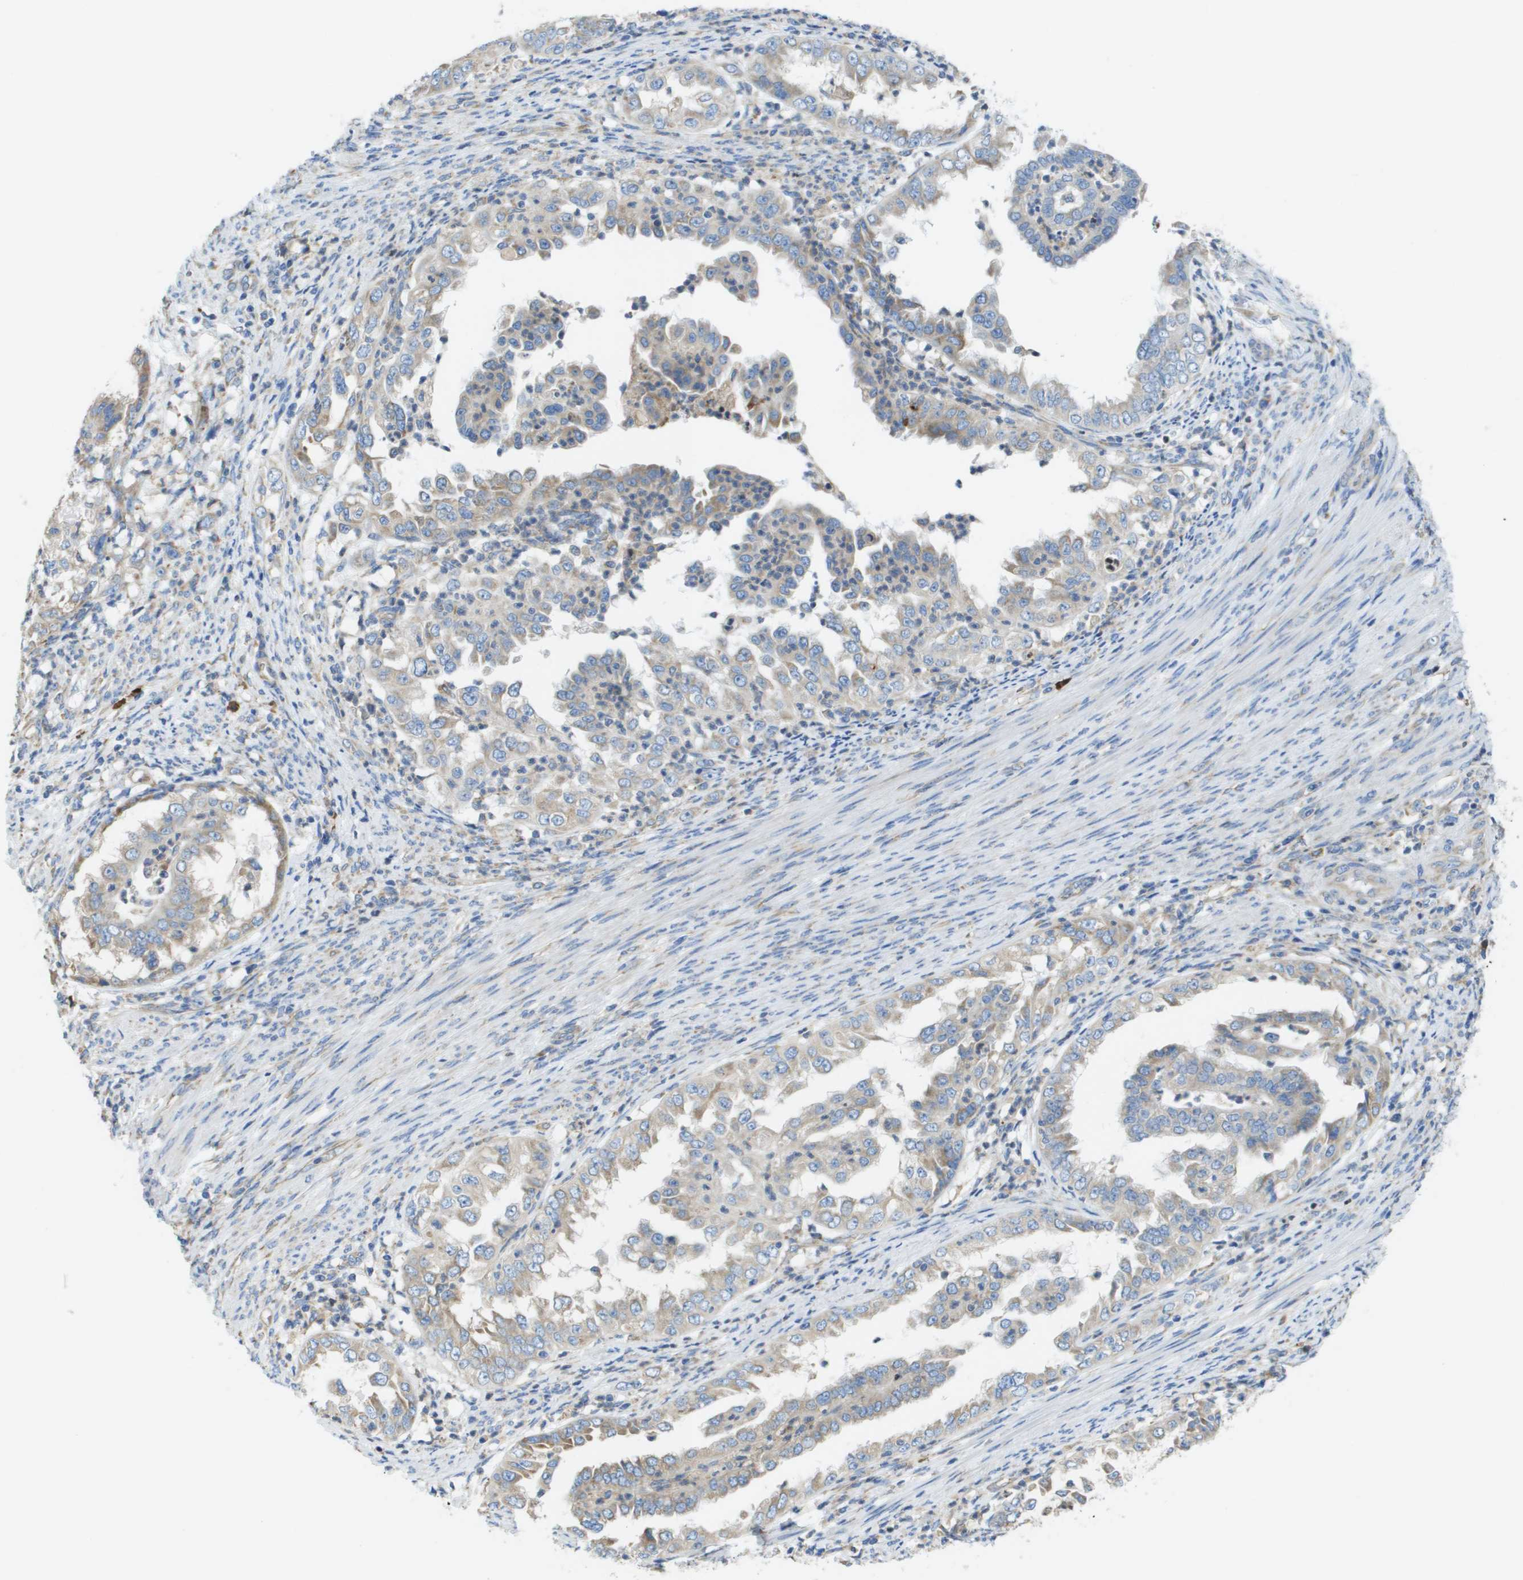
{"staining": {"intensity": "weak", "quantity": "25%-75%", "location": "cytoplasmic/membranous"}, "tissue": "endometrial cancer", "cell_type": "Tumor cells", "image_type": "cancer", "snomed": [{"axis": "morphology", "description": "Adenocarcinoma, NOS"}, {"axis": "topography", "description": "Endometrium"}], "caption": "Immunohistochemistry histopathology image of adenocarcinoma (endometrial) stained for a protein (brown), which demonstrates low levels of weak cytoplasmic/membranous positivity in about 25%-75% of tumor cells.", "gene": "SDR42E1", "patient": {"sex": "female", "age": 85}}